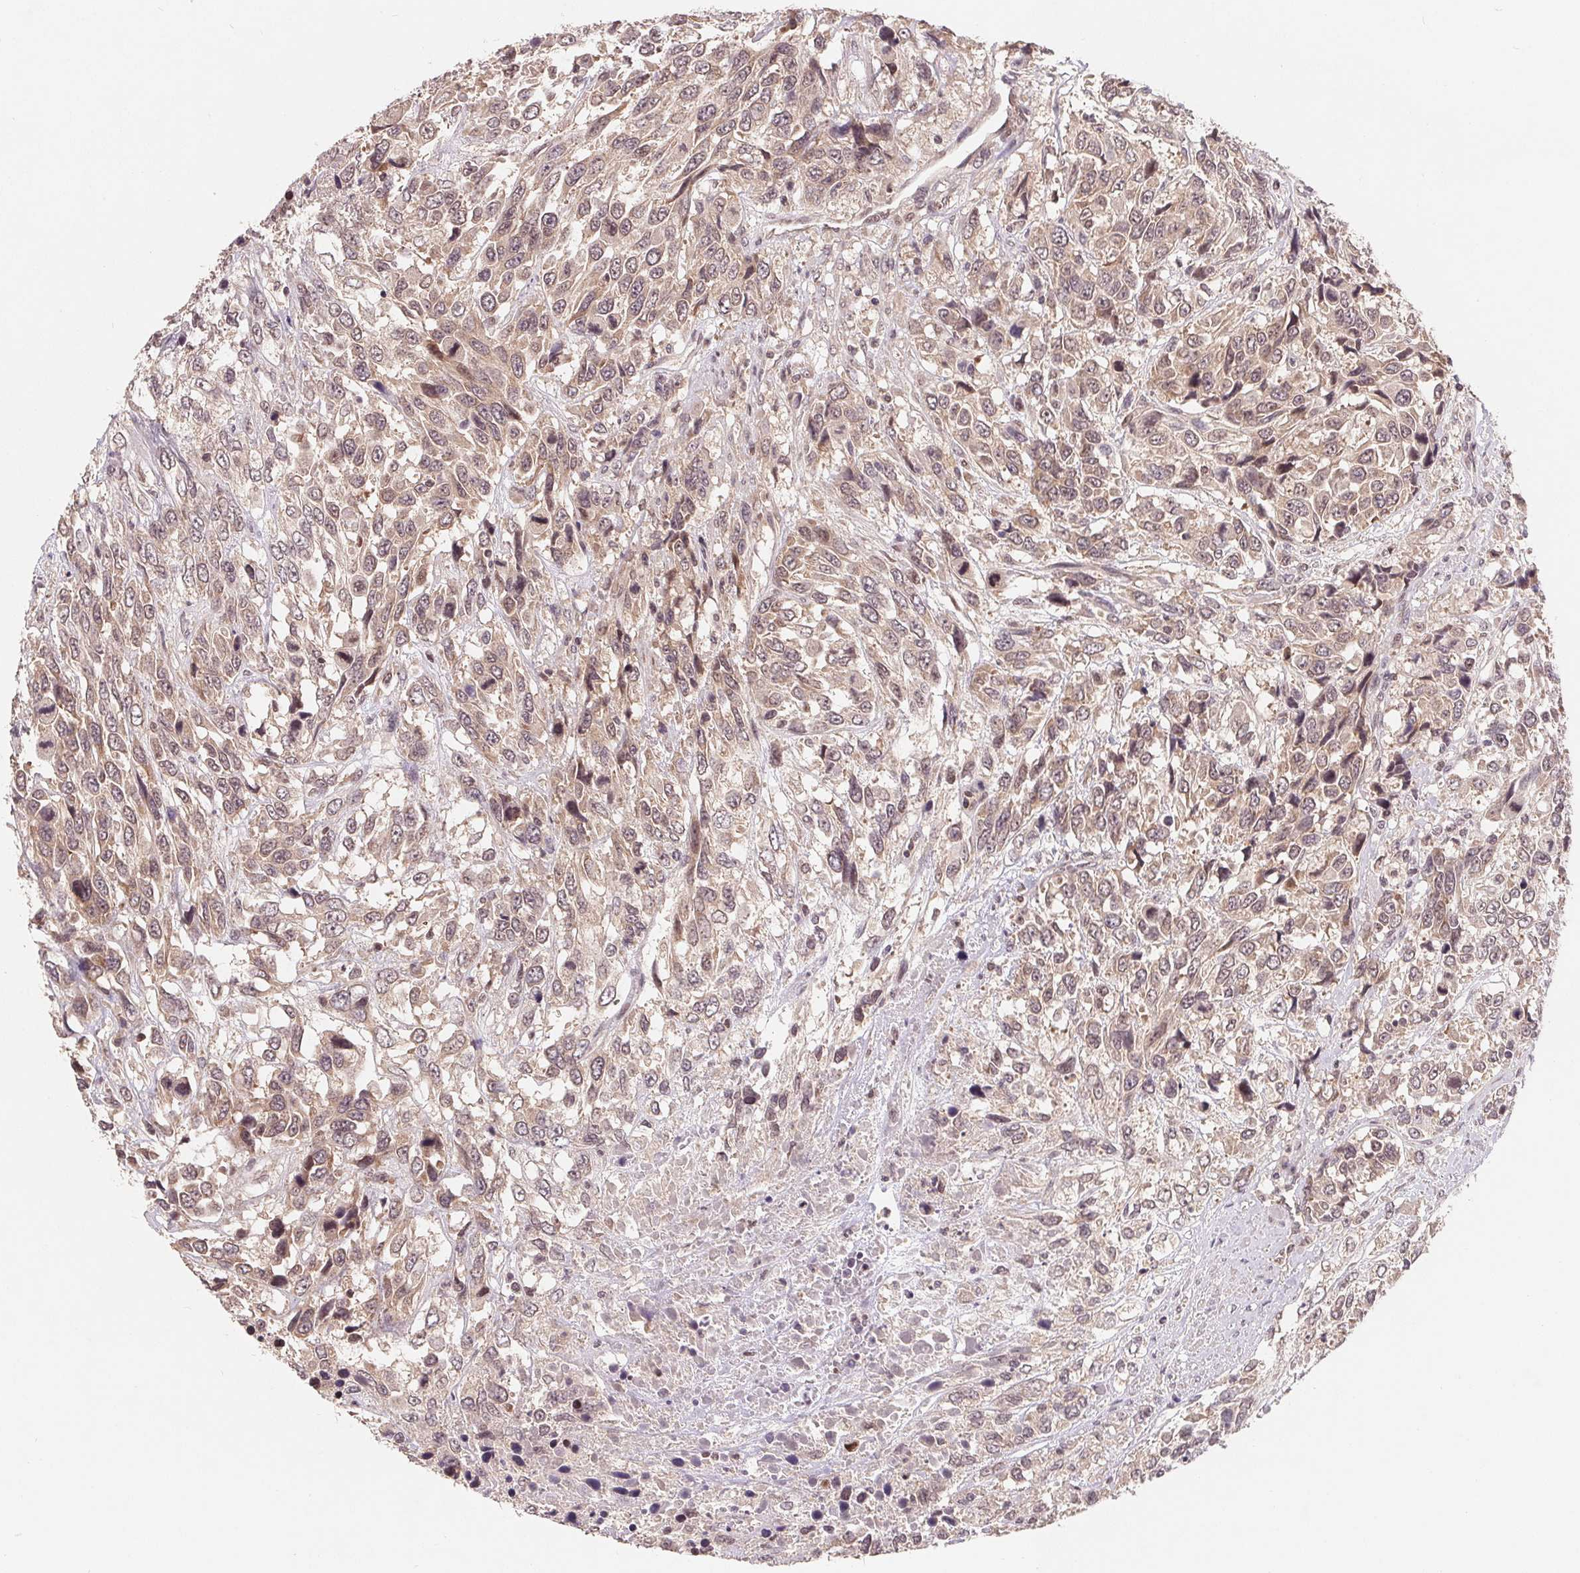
{"staining": {"intensity": "negative", "quantity": "none", "location": "none"}, "tissue": "urothelial cancer", "cell_type": "Tumor cells", "image_type": "cancer", "snomed": [{"axis": "morphology", "description": "Urothelial carcinoma, High grade"}, {"axis": "topography", "description": "Urinary bladder"}], "caption": "IHC of human urothelial carcinoma (high-grade) exhibits no staining in tumor cells. Nuclei are stained in blue.", "gene": "HMGN3", "patient": {"sex": "female", "age": 70}}